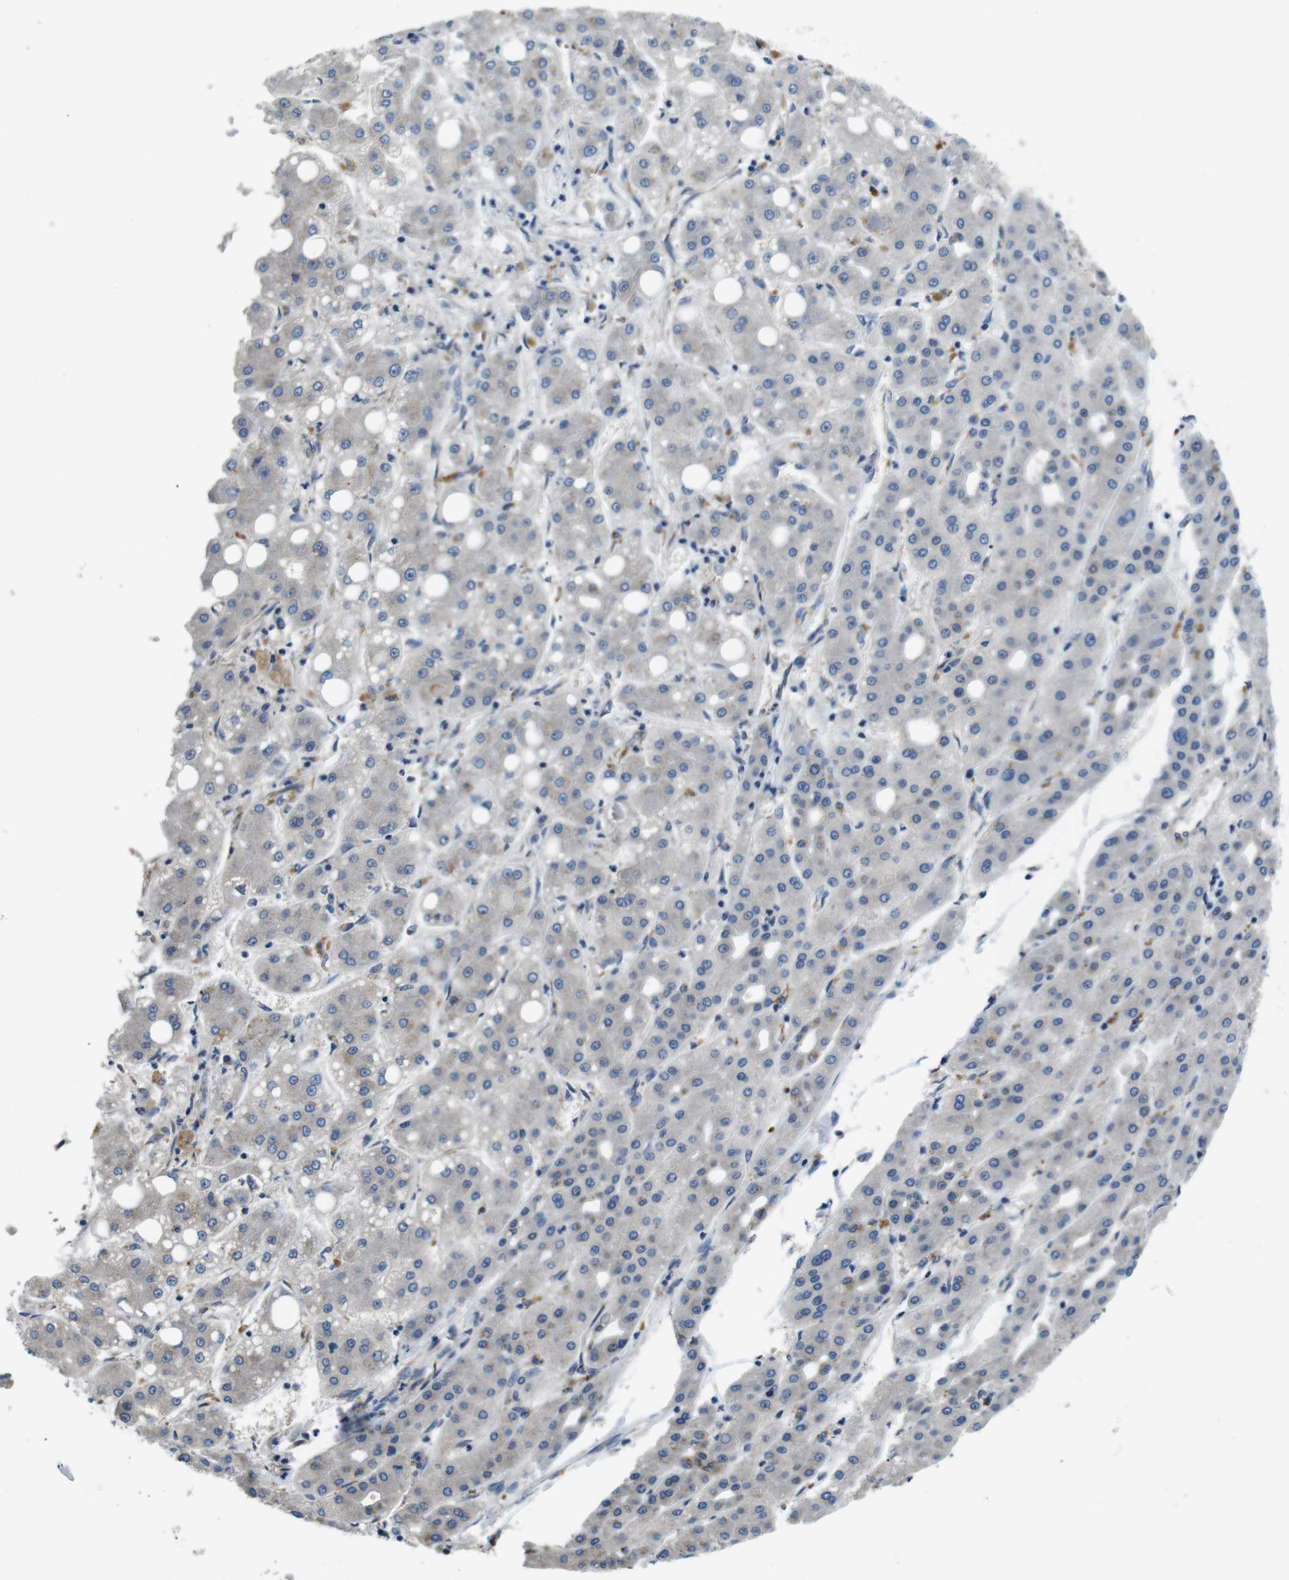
{"staining": {"intensity": "negative", "quantity": "none", "location": "none"}, "tissue": "liver cancer", "cell_type": "Tumor cells", "image_type": "cancer", "snomed": [{"axis": "morphology", "description": "Carcinoma, Hepatocellular, NOS"}, {"axis": "topography", "description": "Liver"}], "caption": "Tumor cells are negative for protein expression in human liver hepatocellular carcinoma. (DAB immunohistochemistry visualized using brightfield microscopy, high magnification).", "gene": "RAB6A", "patient": {"sex": "male", "age": 65}}